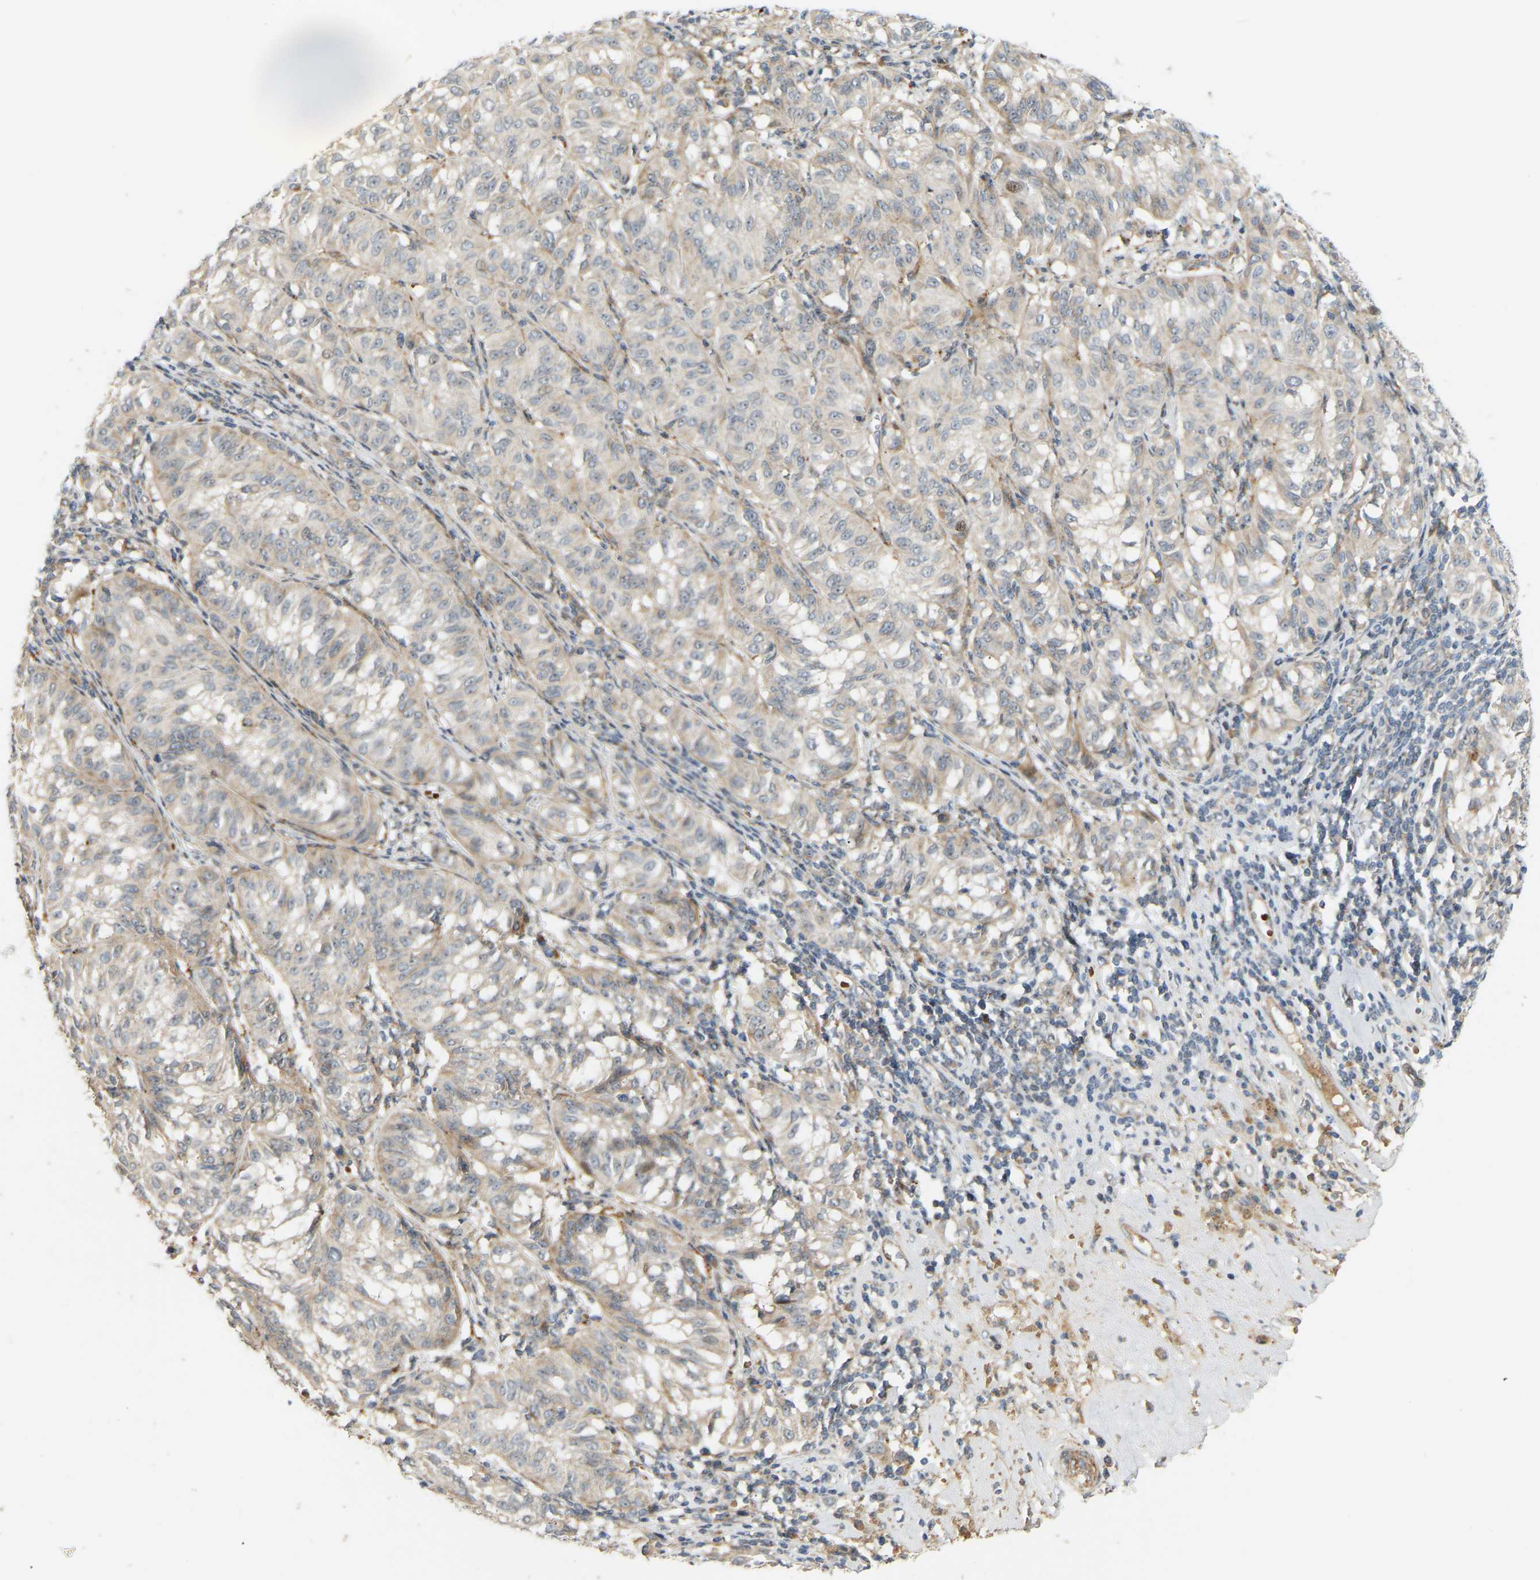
{"staining": {"intensity": "weak", "quantity": "<25%", "location": "cytoplasmic/membranous"}, "tissue": "melanoma", "cell_type": "Tumor cells", "image_type": "cancer", "snomed": [{"axis": "morphology", "description": "Malignant melanoma, NOS"}, {"axis": "topography", "description": "Skin"}], "caption": "Immunohistochemical staining of malignant melanoma exhibits no significant positivity in tumor cells.", "gene": "POGLUT2", "patient": {"sex": "female", "age": 72}}